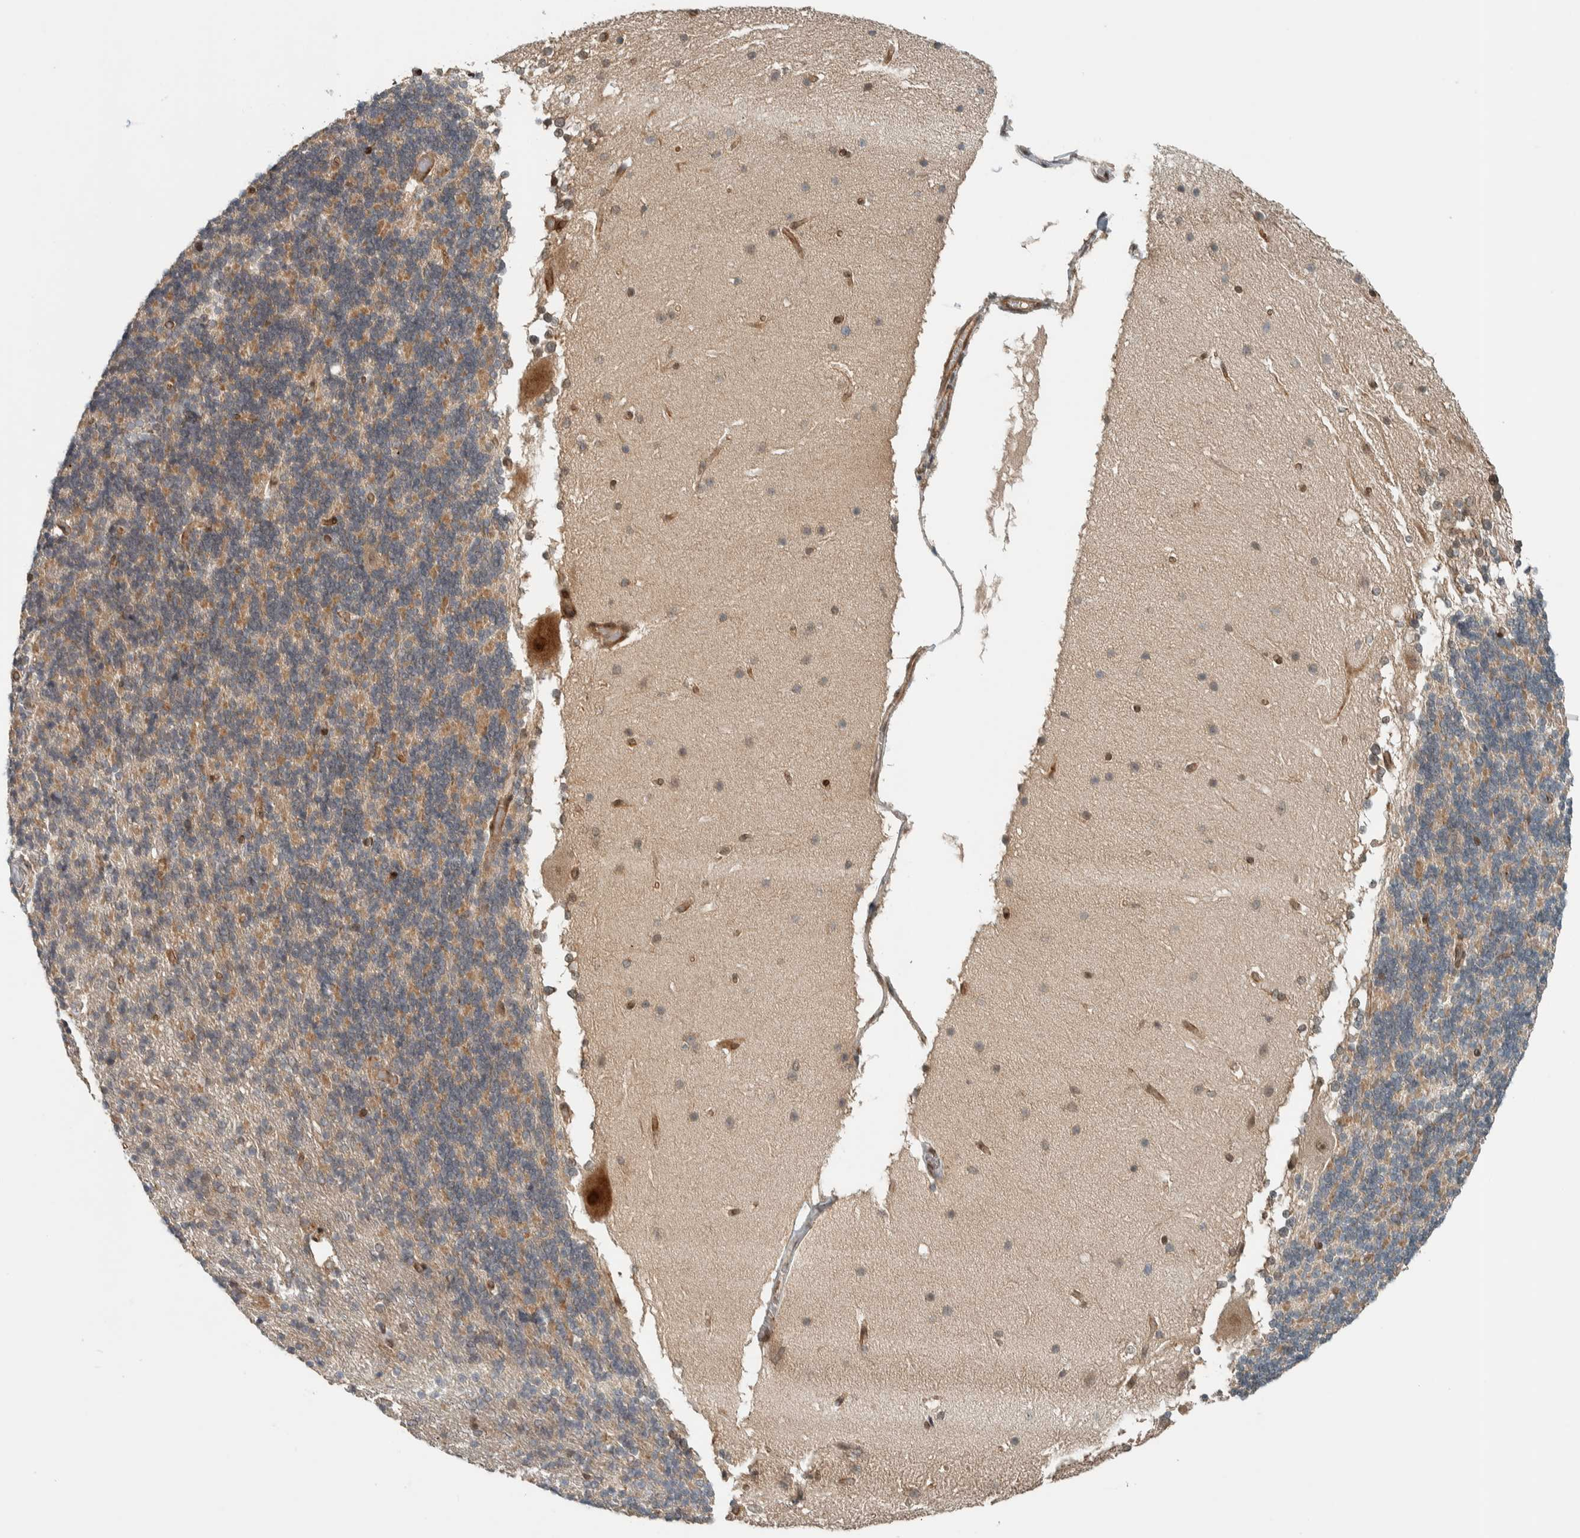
{"staining": {"intensity": "moderate", "quantity": "25%-75%", "location": "cytoplasmic/membranous"}, "tissue": "cerebellum", "cell_type": "Cells in granular layer", "image_type": "normal", "snomed": [{"axis": "morphology", "description": "Normal tissue, NOS"}, {"axis": "topography", "description": "Cerebellum"}], "caption": "Immunohistochemical staining of unremarkable cerebellum reveals moderate cytoplasmic/membranous protein staining in approximately 25%-75% of cells in granular layer.", "gene": "STXBP4", "patient": {"sex": "female", "age": 19}}